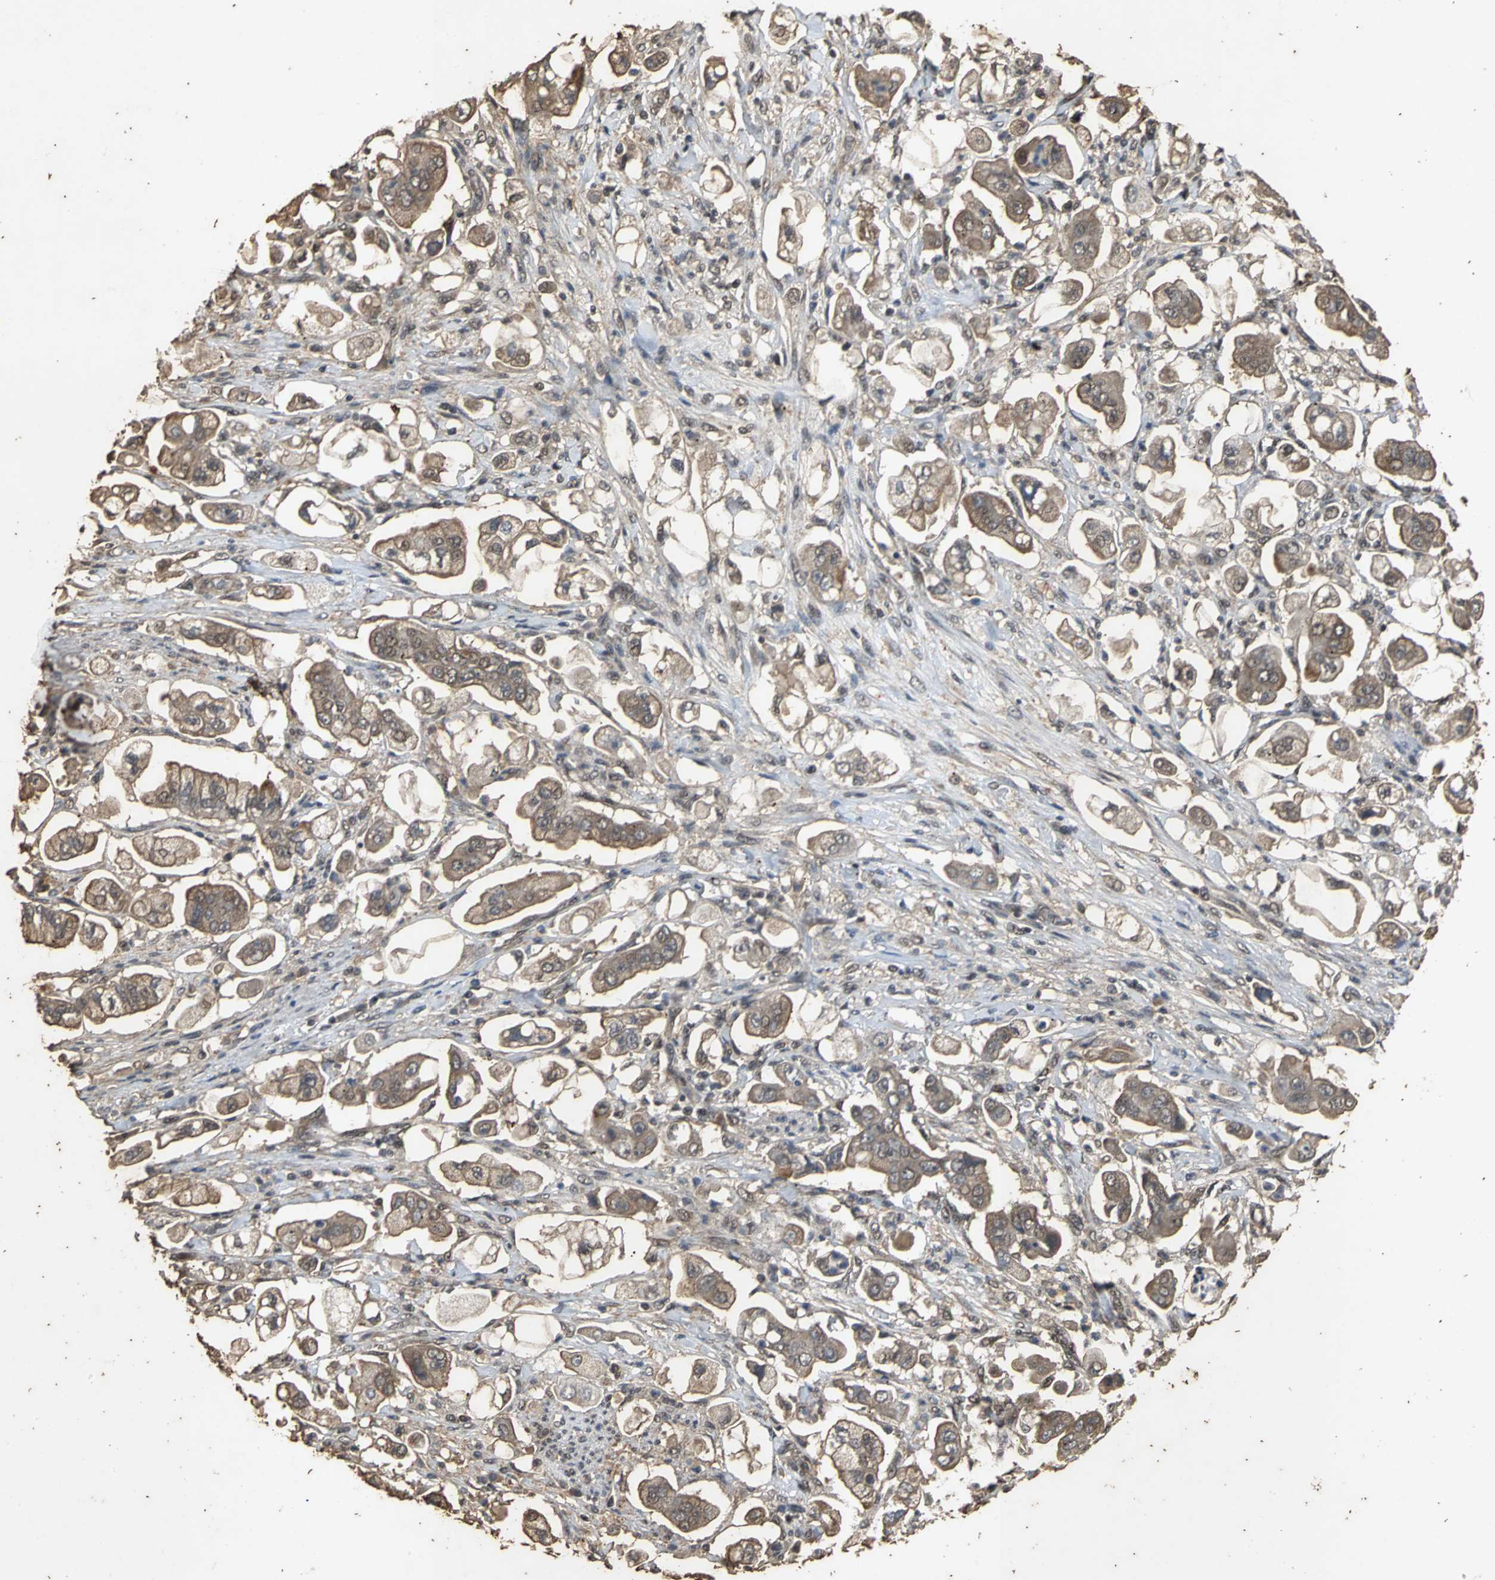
{"staining": {"intensity": "moderate", "quantity": "25%-75%", "location": "cytoplasmic/membranous"}, "tissue": "stomach cancer", "cell_type": "Tumor cells", "image_type": "cancer", "snomed": [{"axis": "morphology", "description": "Adenocarcinoma, NOS"}, {"axis": "topography", "description": "Stomach"}], "caption": "Protein staining demonstrates moderate cytoplasmic/membranous staining in about 25%-75% of tumor cells in adenocarcinoma (stomach).", "gene": "NOTCH3", "patient": {"sex": "male", "age": 62}}